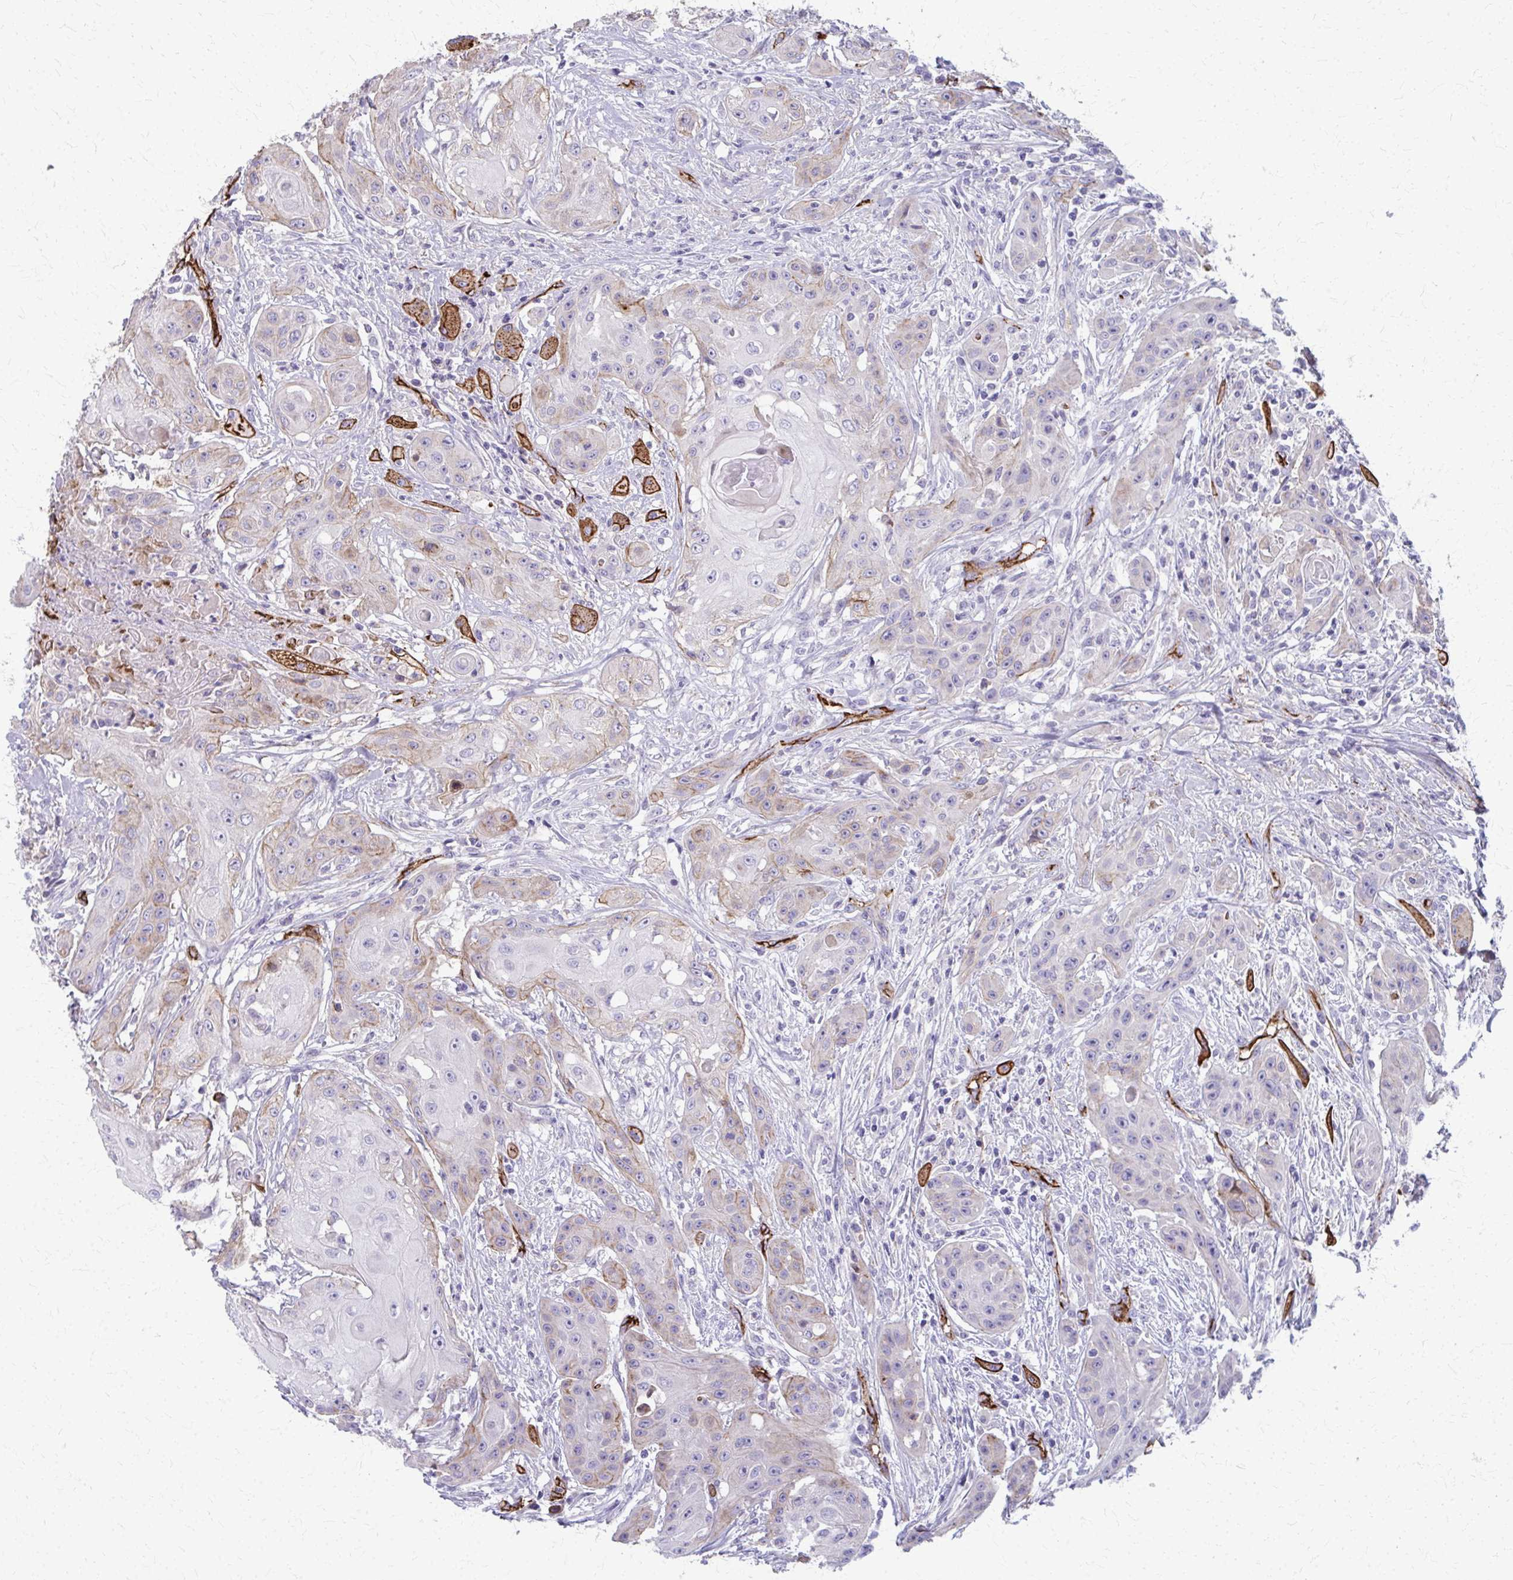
{"staining": {"intensity": "weak", "quantity": "<25%", "location": "cytoplasmic/membranous"}, "tissue": "head and neck cancer", "cell_type": "Tumor cells", "image_type": "cancer", "snomed": [{"axis": "morphology", "description": "Squamous cell carcinoma, NOS"}, {"axis": "topography", "description": "Oral tissue"}, {"axis": "topography", "description": "Head-Neck"}, {"axis": "topography", "description": "Neck, NOS"}], "caption": "IHC of human head and neck cancer (squamous cell carcinoma) shows no staining in tumor cells. (Immunohistochemistry (ihc), brightfield microscopy, high magnification).", "gene": "ADIPOQ", "patient": {"sex": "female", "age": 55}}